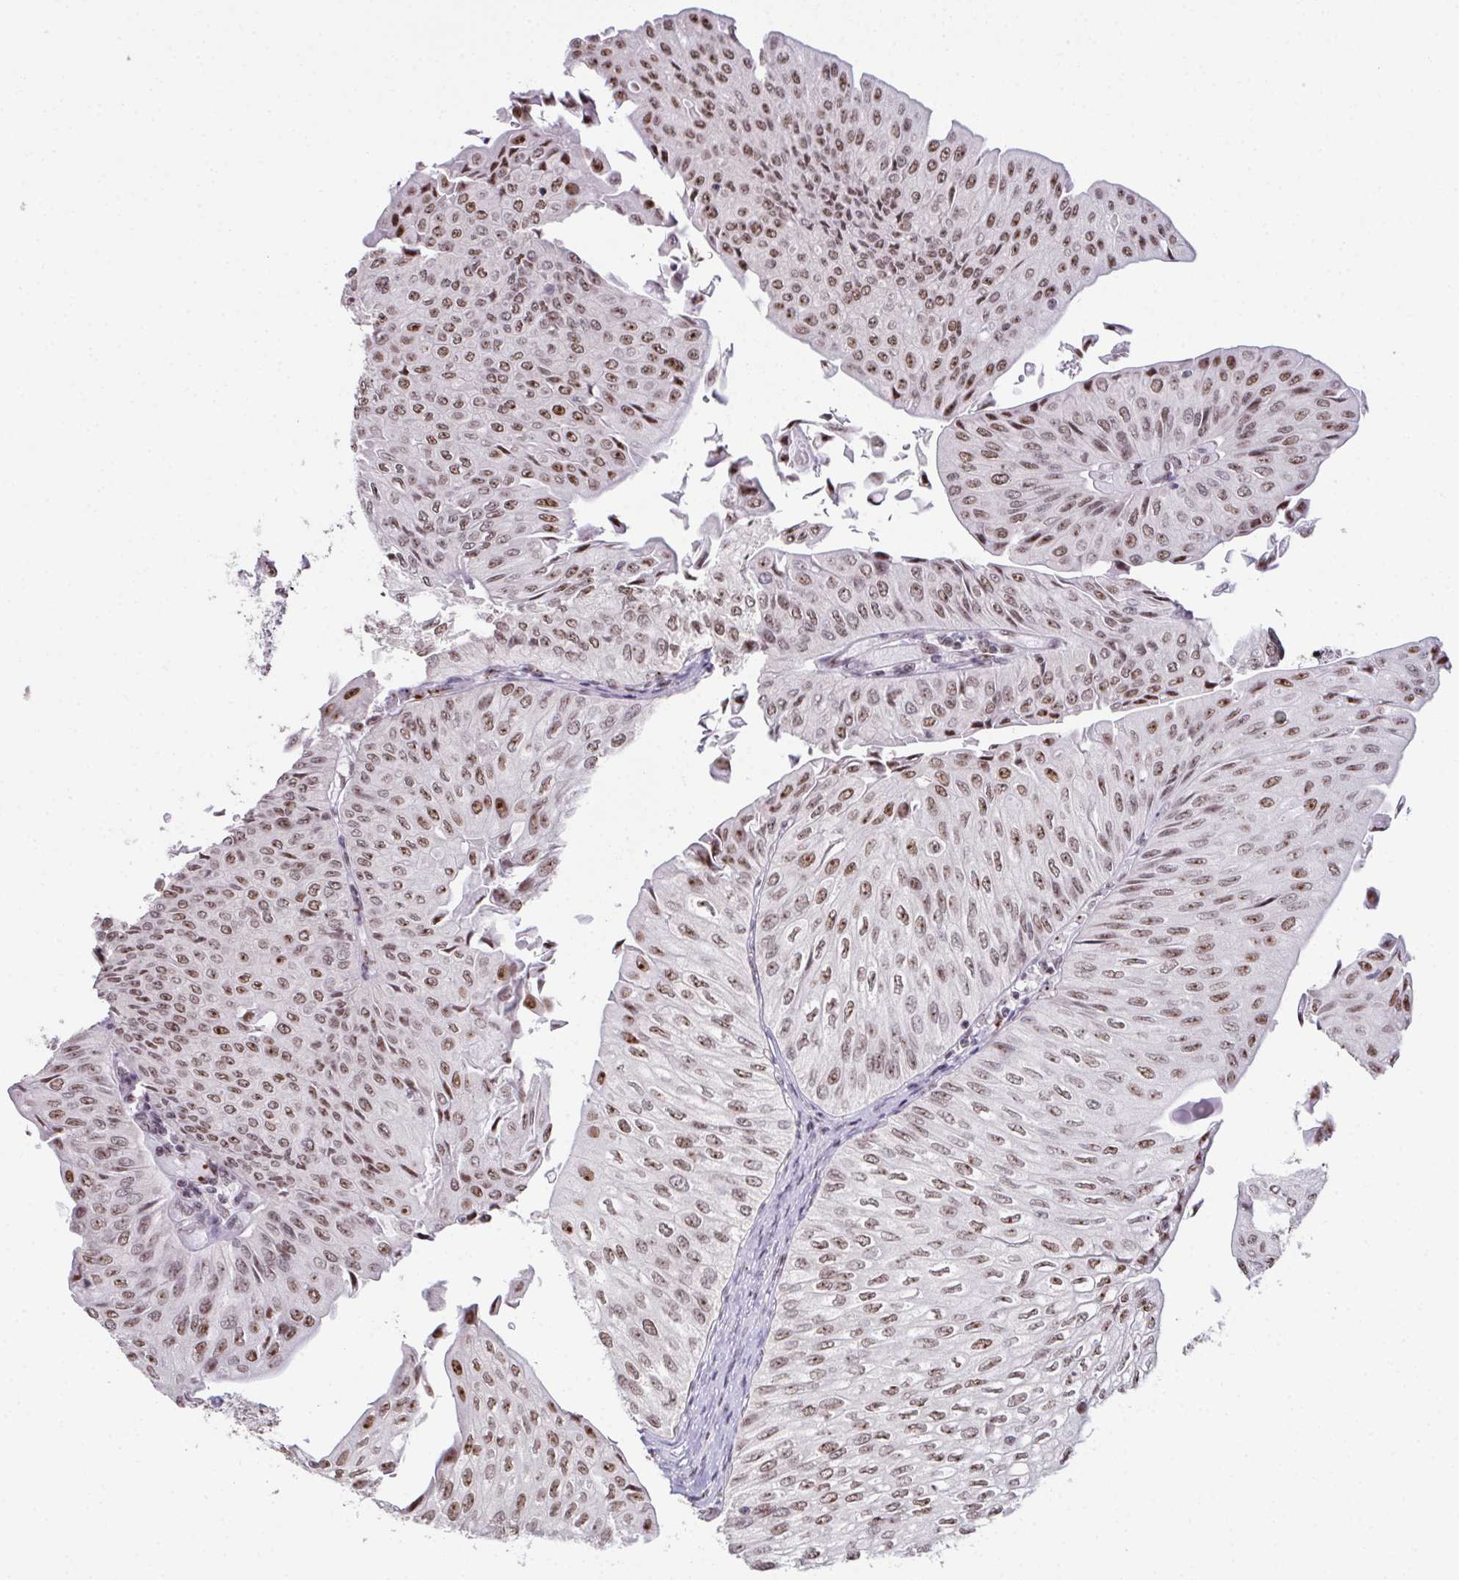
{"staining": {"intensity": "moderate", "quantity": ">75%", "location": "nuclear"}, "tissue": "urothelial cancer", "cell_type": "Tumor cells", "image_type": "cancer", "snomed": [{"axis": "morphology", "description": "Urothelial carcinoma, NOS"}, {"axis": "topography", "description": "Urinary bladder"}], "caption": "The image shows immunohistochemical staining of transitional cell carcinoma. There is moderate nuclear staining is present in approximately >75% of tumor cells.", "gene": "ZNF800", "patient": {"sex": "male", "age": 62}}